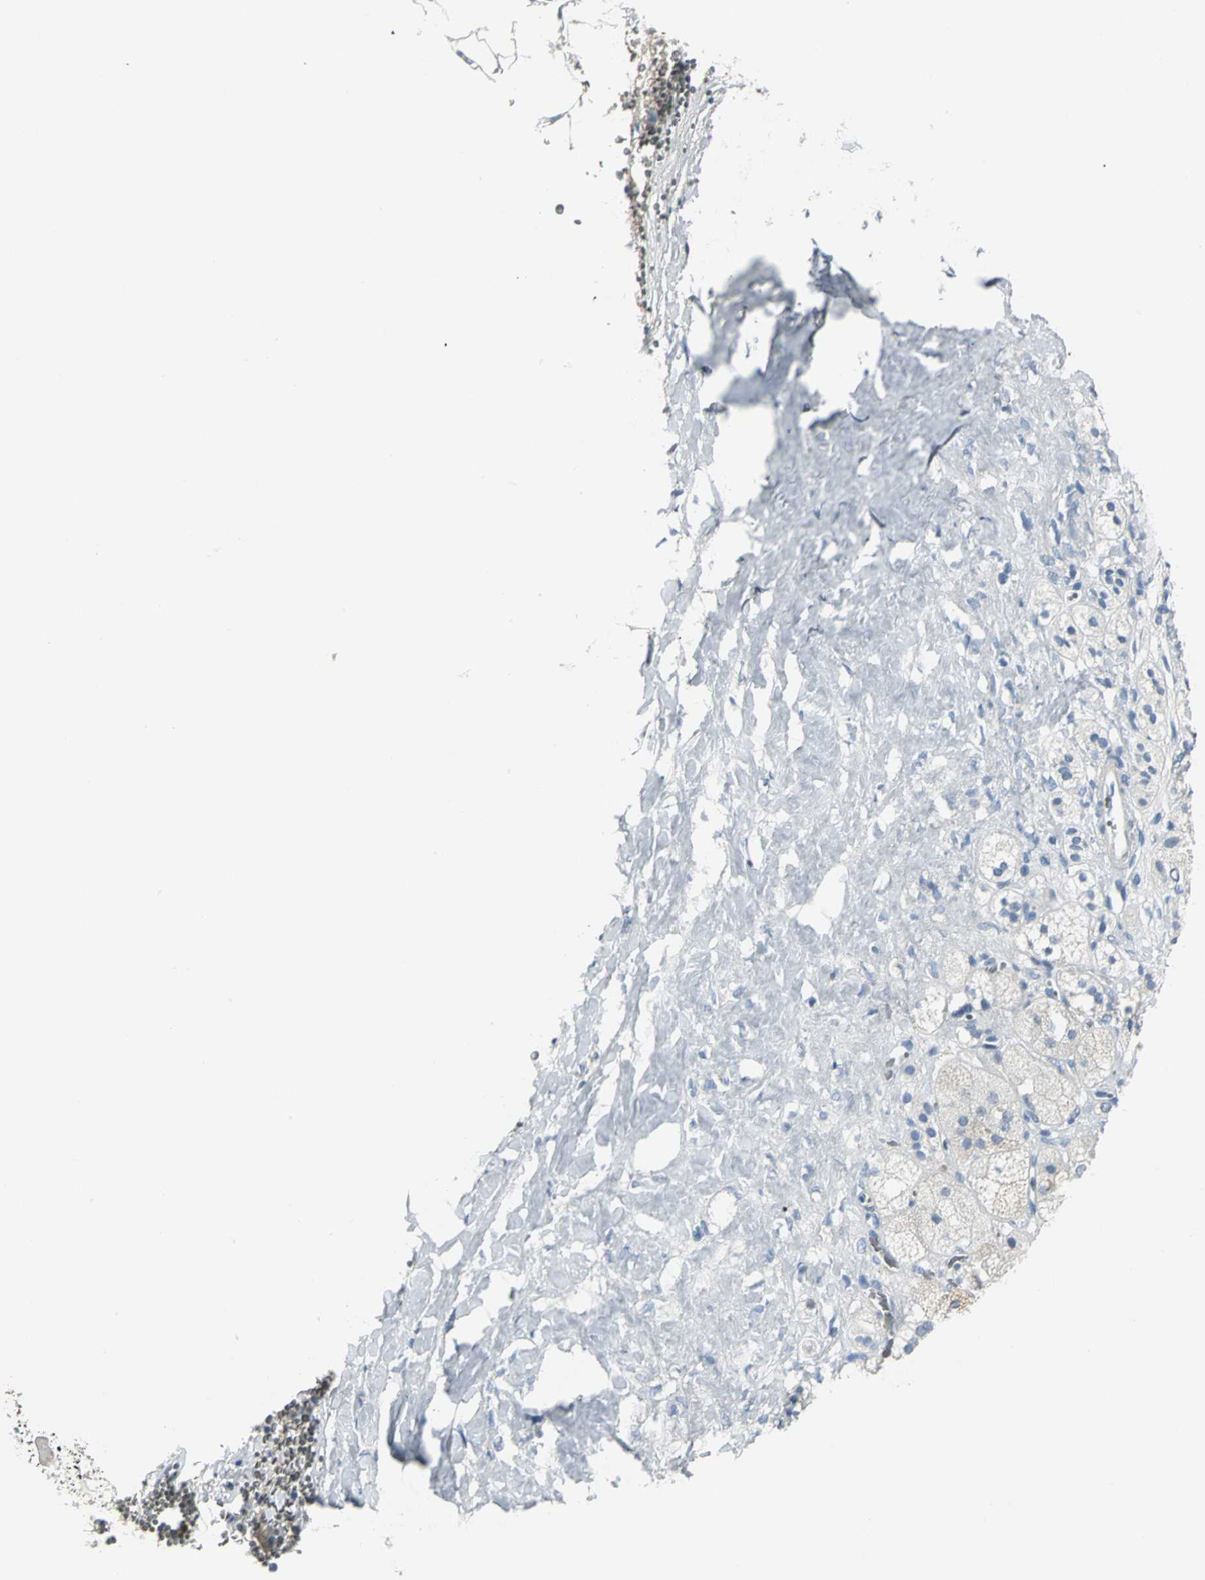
{"staining": {"intensity": "negative", "quantity": "none", "location": "none"}, "tissue": "adrenal gland", "cell_type": "Glandular cells", "image_type": "normal", "snomed": [{"axis": "morphology", "description": "Normal tissue, NOS"}, {"axis": "topography", "description": "Adrenal gland"}], "caption": "High power microscopy histopathology image of an immunohistochemistry (IHC) photomicrograph of normal adrenal gland, revealing no significant expression in glandular cells. (Immunohistochemistry (ihc), brightfield microscopy, high magnification).", "gene": "MCM3", "patient": {"sex": "female", "age": 71}}